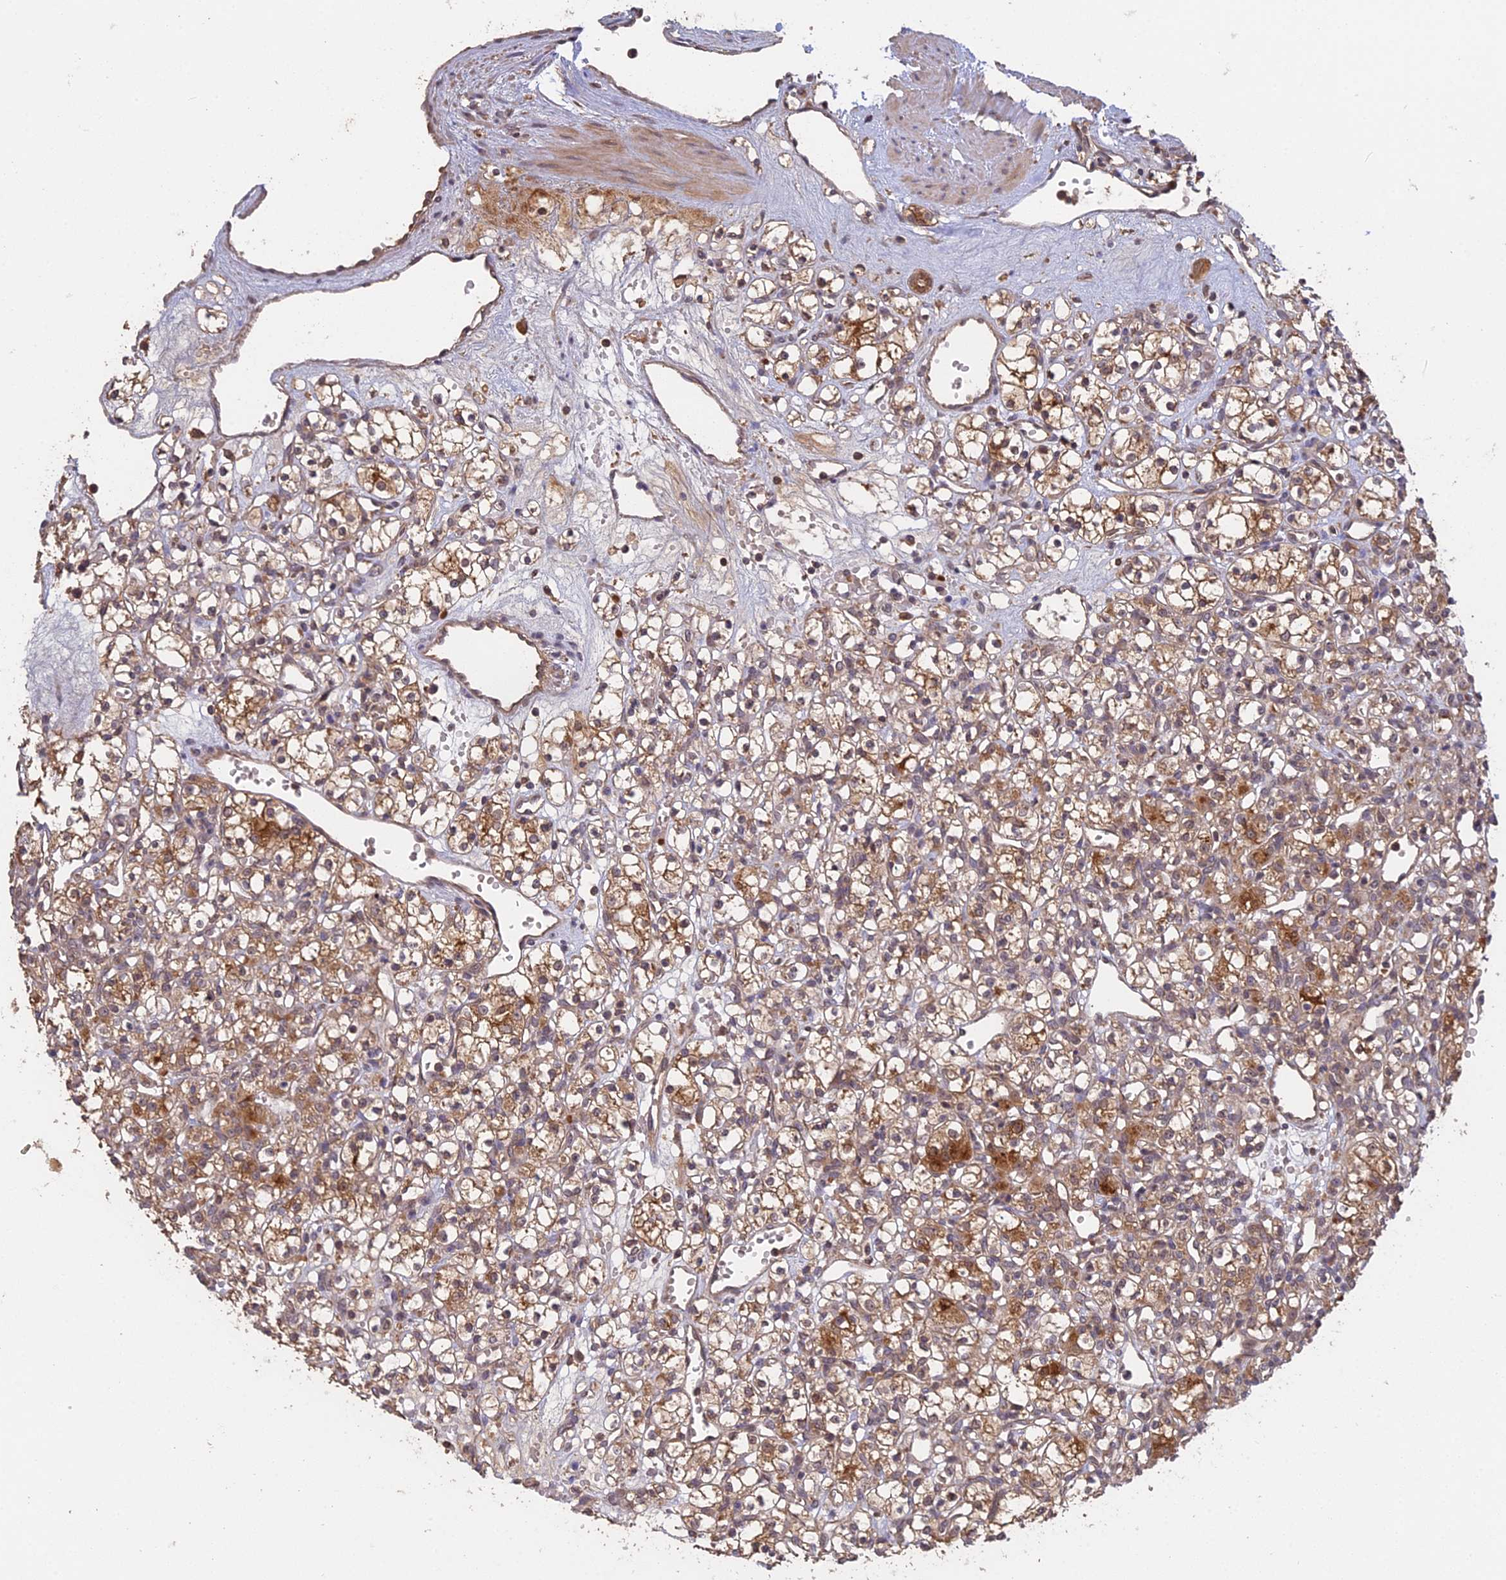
{"staining": {"intensity": "moderate", "quantity": ">75%", "location": "cytoplasmic/membranous"}, "tissue": "renal cancer", "cell_type": "Tumor cells", "image_type": "cancer", "snomed": [{"axis": "morphology", "description": "Adenocarcinoma, NOS"}, {"axis": "topography", "description": "Kidney"}], "caption": "IHC photomicrograph of renal cancer stained for a protein (brown), which displays medium levels of moderate cytoplasmic/membranous staining in about >75% of tumor cells.", "gene": "ARHGAP40", "patient": {"sex": "female", "age": 59}}